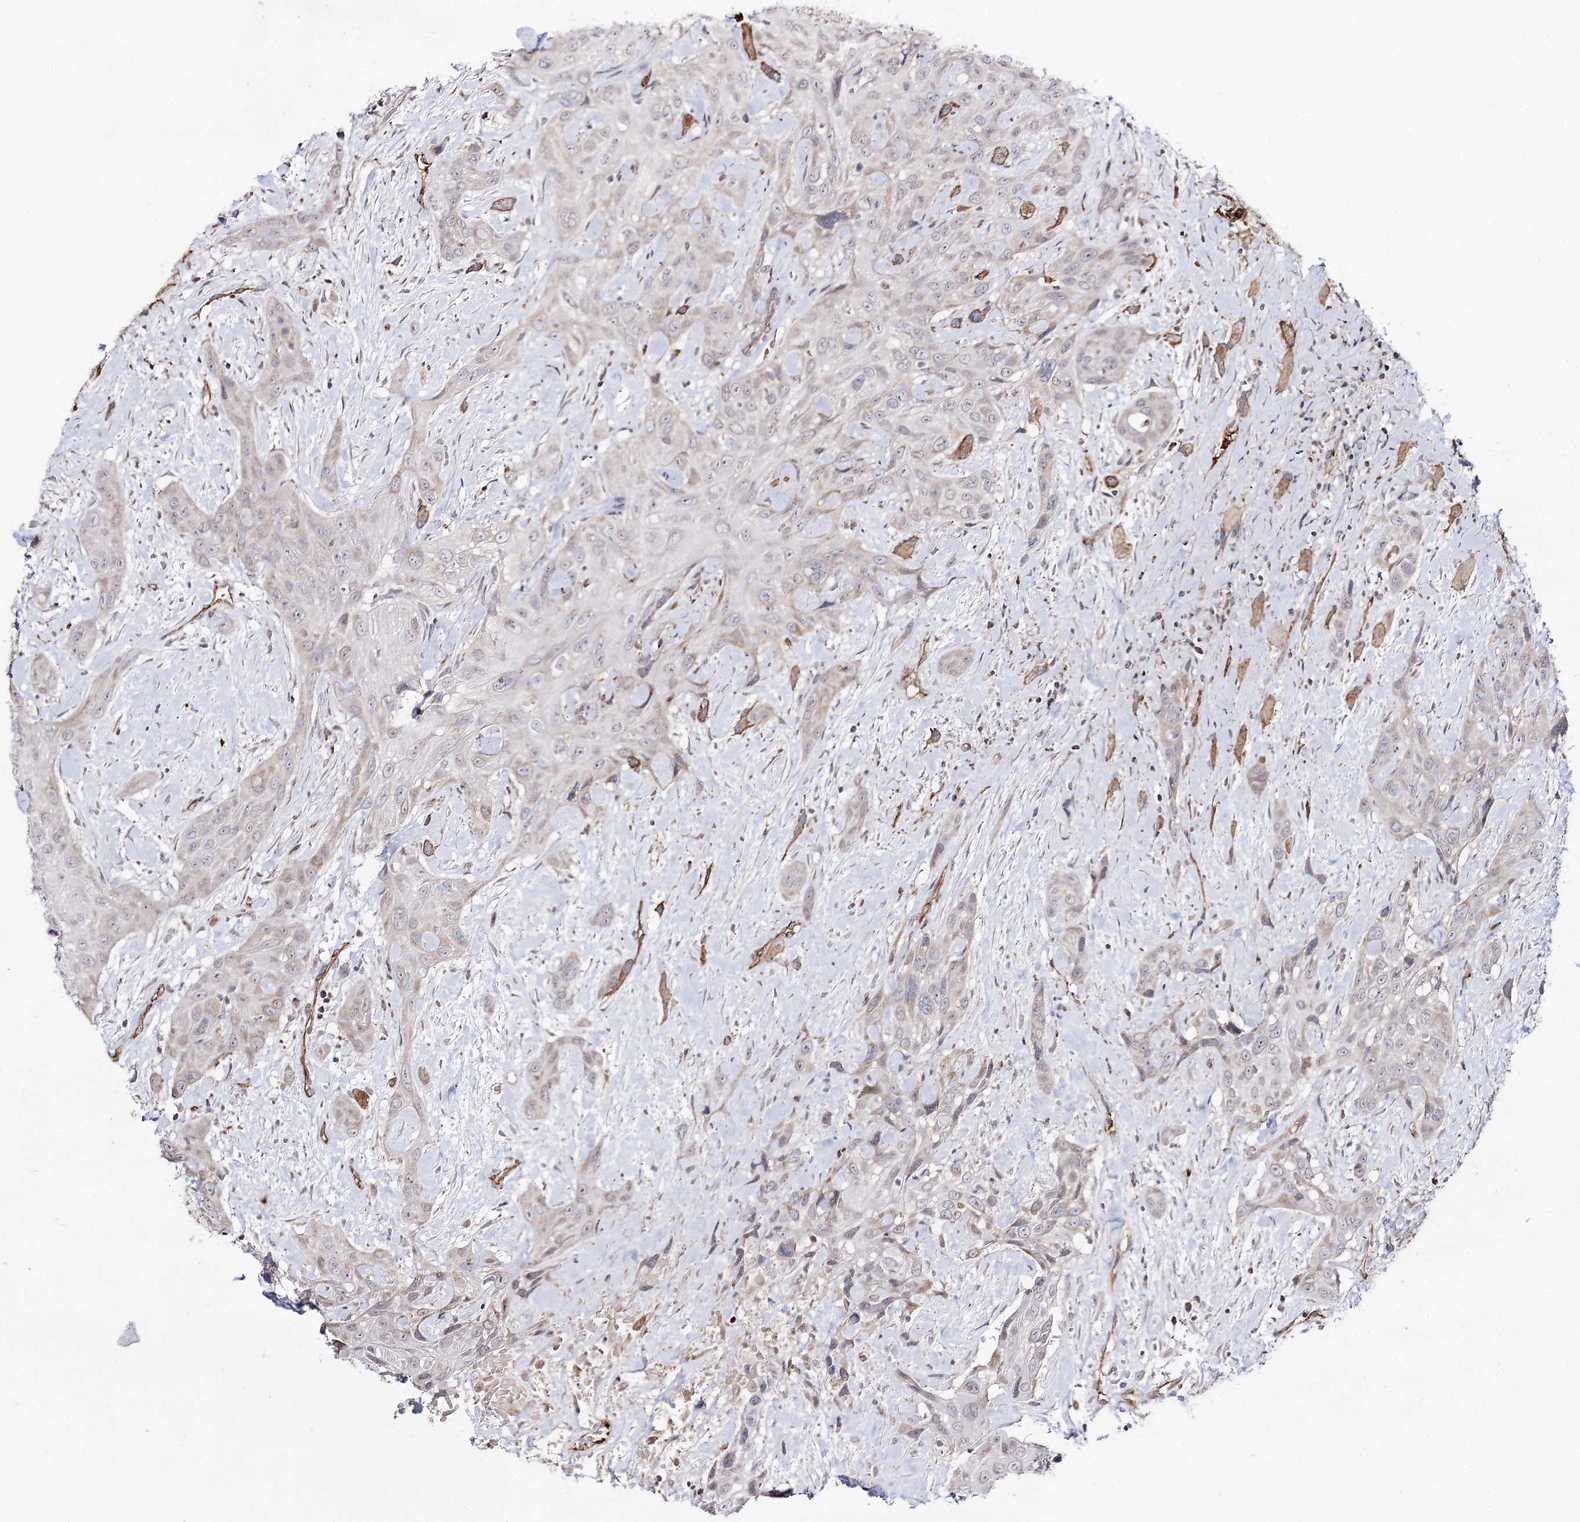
{"staining": {"intensity": "weak", "quantity": "<25%", "location": "cytoplasmic/membranous"}, "tissue": "head and neck cancer", "cell_type": "Tumor cells", "image_type": "cancer", "snomed": [{"axis": "morphology", "description": "Squamous cell carcinoma, NOS"}, {"axis": "topography", "description": "Head-Neck"}], "caption": "Immunohistochemistry image of neoplastic tissue: head and neck cancer stained with DAB exhibits no significant protein positivity in tumor cells.", "gene": "CBR4", "patient": {"sex": "male", "age": 81}}